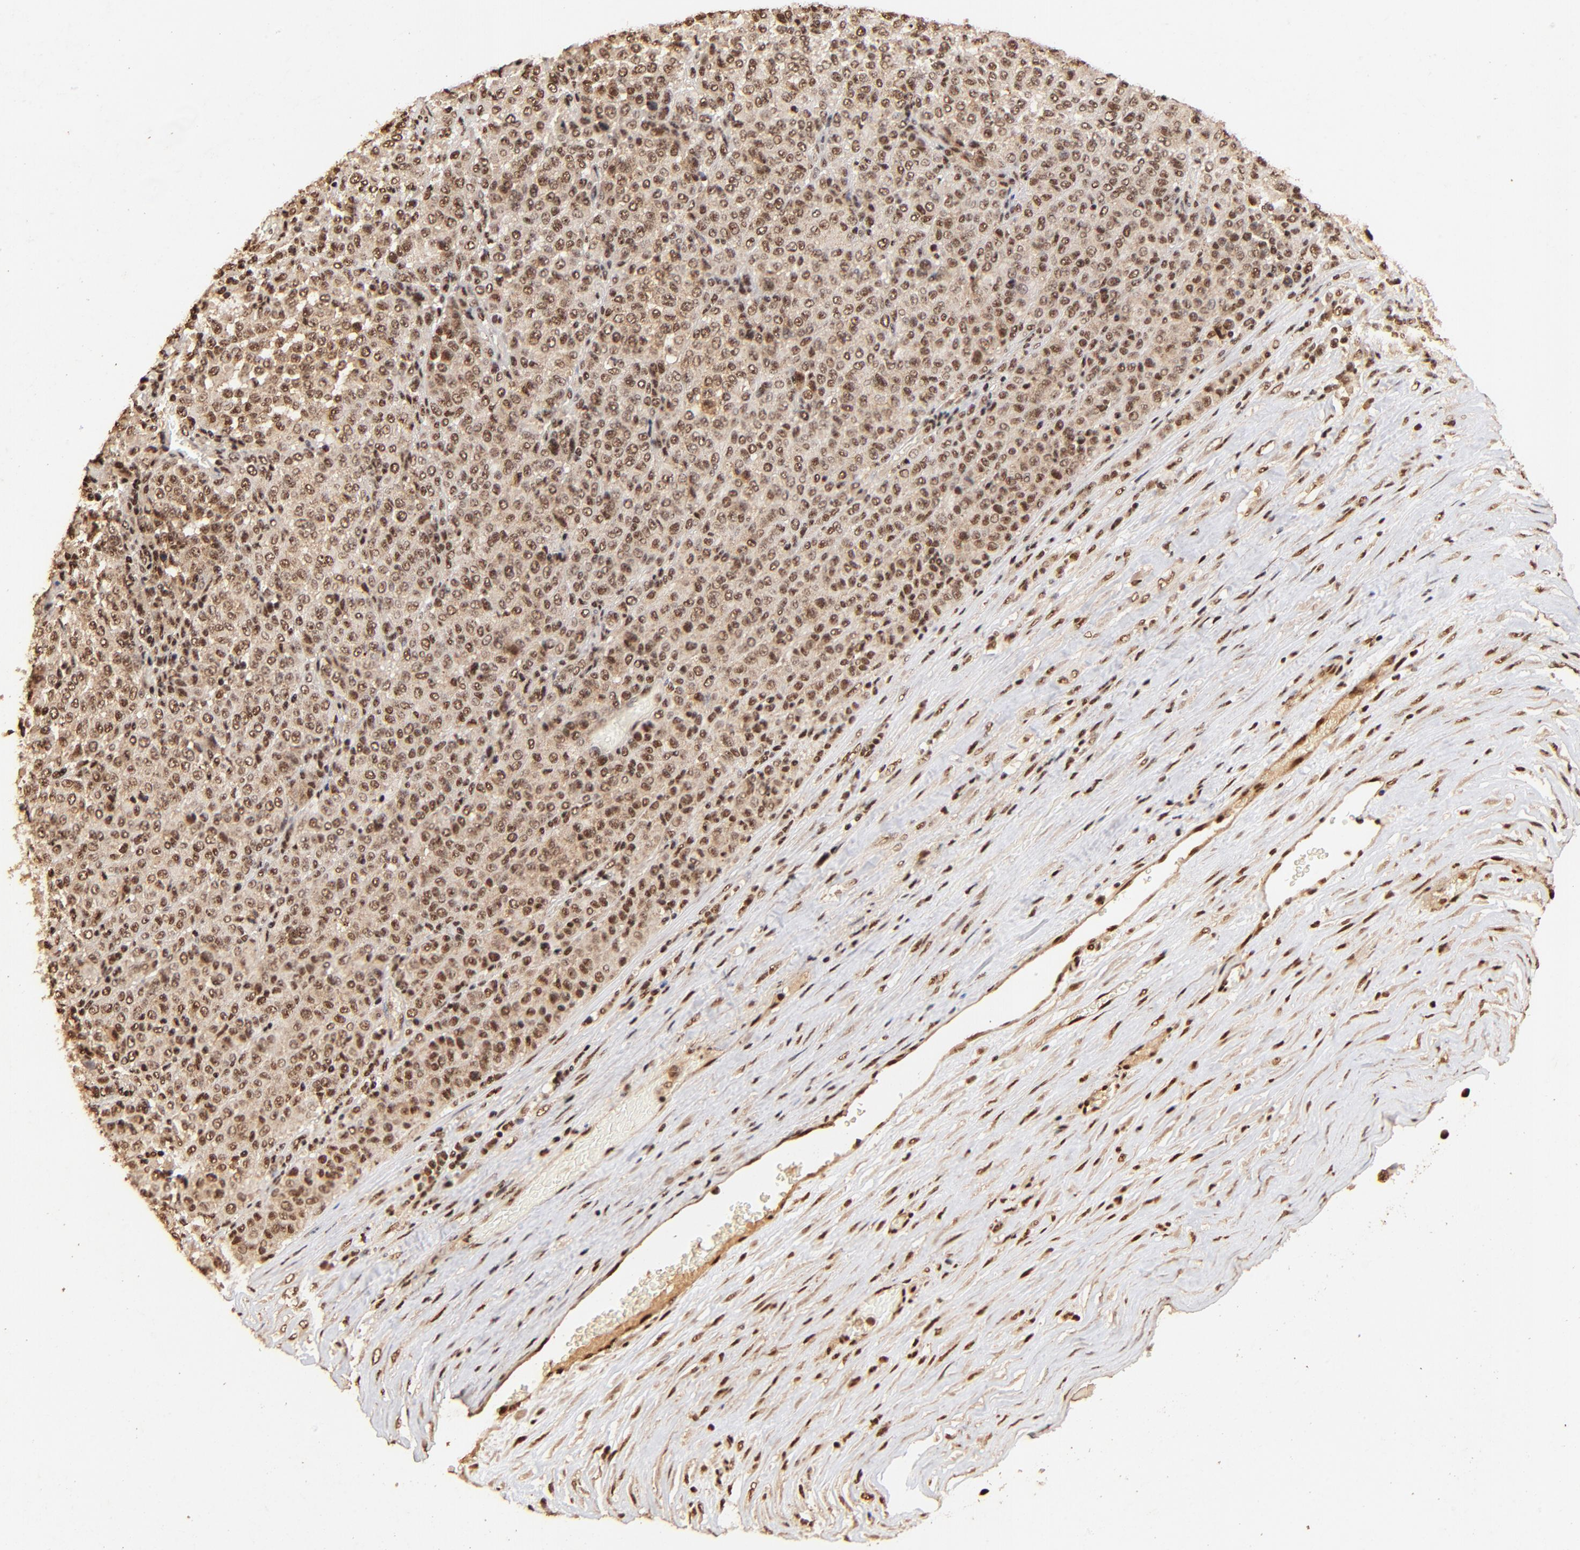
{"staining": {"intensity": "strong", "quantity": ">75%", "location": "cytoplasmic/membranous,nuclear"}, "tissue": "melanoma", "cell_type": "Tumor cells", "image_type": "cancer", "snomed": [{"axis": "morphology", "description": "Malignant melanoma, Metastatic site"}, {"axis": "topography", "description": "Pancreas"}], "caption": "Protein analysis of malignant melanoma (metastatic site) tissue shows strong cytoplasmic/membranous and nuclear staining in about >75% of tumor cells.", "gene": "MED12", "patient": {"sex": "female", "age": 30}}